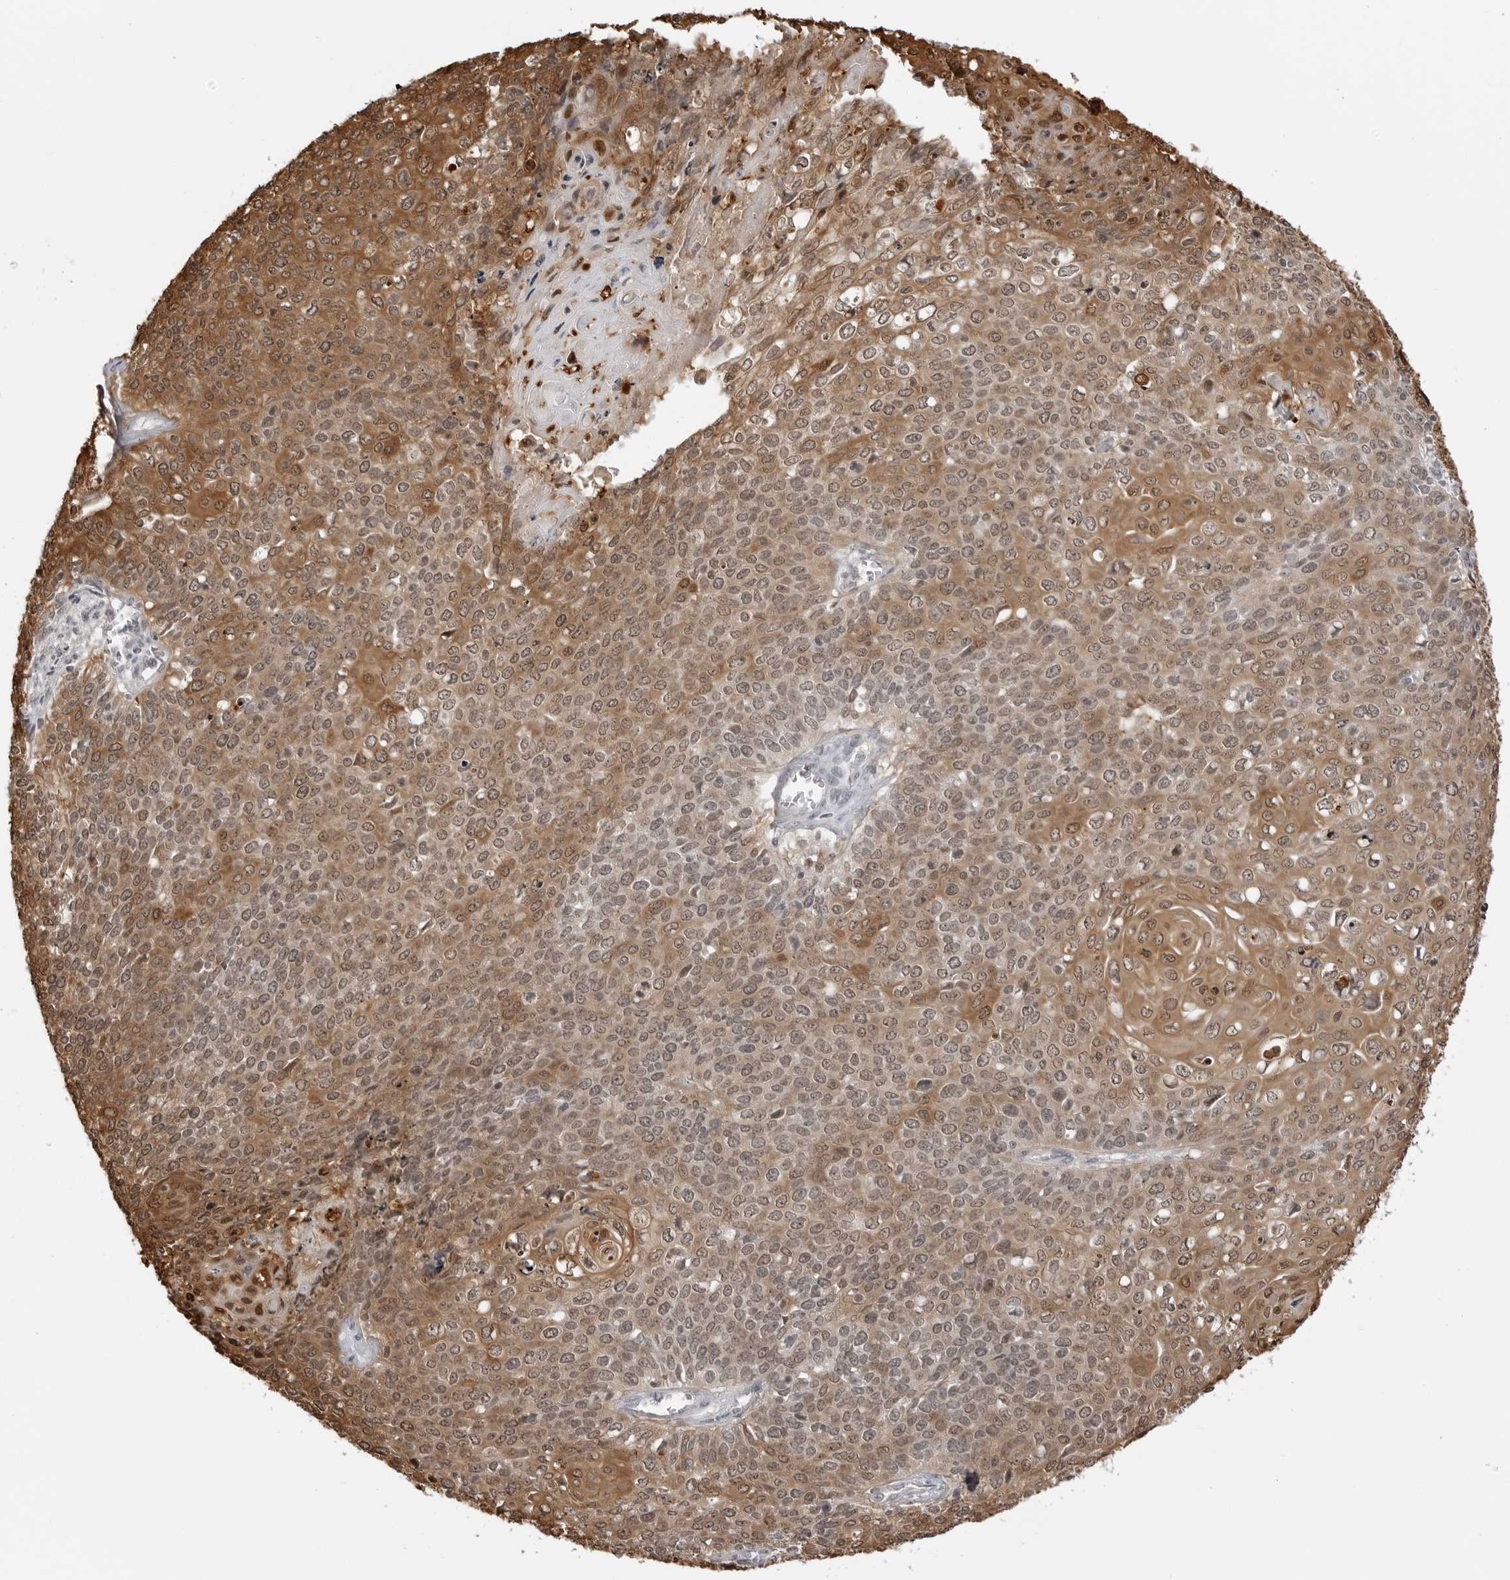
{"staining": {"intensity": "moderate", "quantity": ">75%", "location": "cytoplasmic/membranous"}, "tissue": "cervical cancer", "cell_type": "Tumor cells", "image_type": "cancer", "snomed": [{"axis": "morphology", "description": "Squamous cell carcinoma, NOS"}, {"axis": "topography", "description": "Cervix"}], "caption": "IHC image of human cervical cancer stained for a protein (brown), which displays medium levels of moderate cytoplasmic/membranous positivity in approximately >75% of tumor cells.", "gene": "YWHAG", "patient": {"sex": "female", "age": 39}}